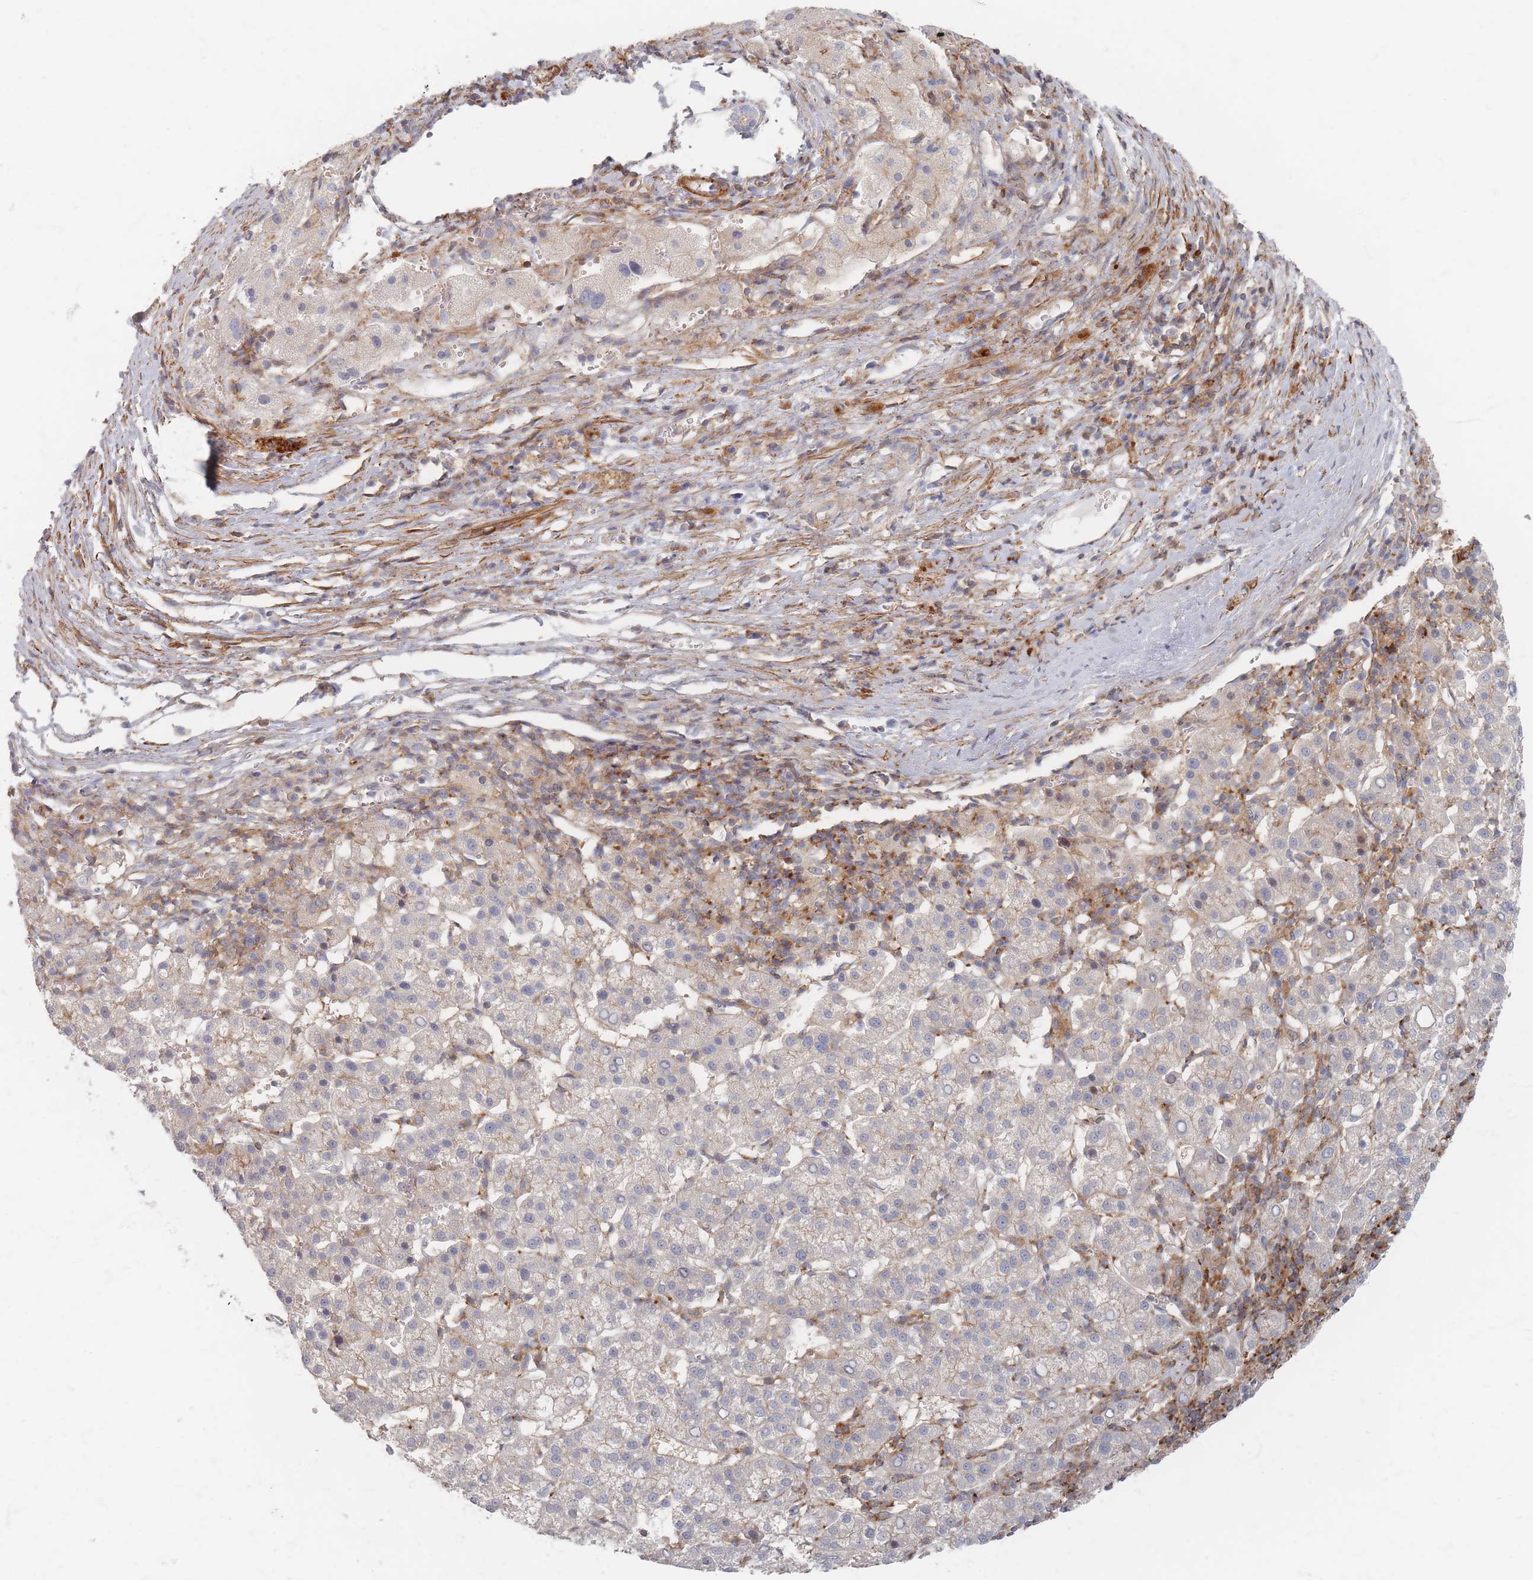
{"staining": {"intensity": "negative", "quantity": "none", "location": "none"}, "tissue": "liver cancer", "cell_type": "Tumor cells", "image_type": "cancer", "snomed": [{"axis": "morphology", "description": "Carcinoma, Hepatocellular, NOS"}, {"axis": "topography", "description": "Liver"}], "caption": "Photomicrograph shows no significant protein positivity in tumor cells of hepatocellular carcinoma (liver).", "gene": "ZNF852", "patient": {"sex": "female", "age": 58}}